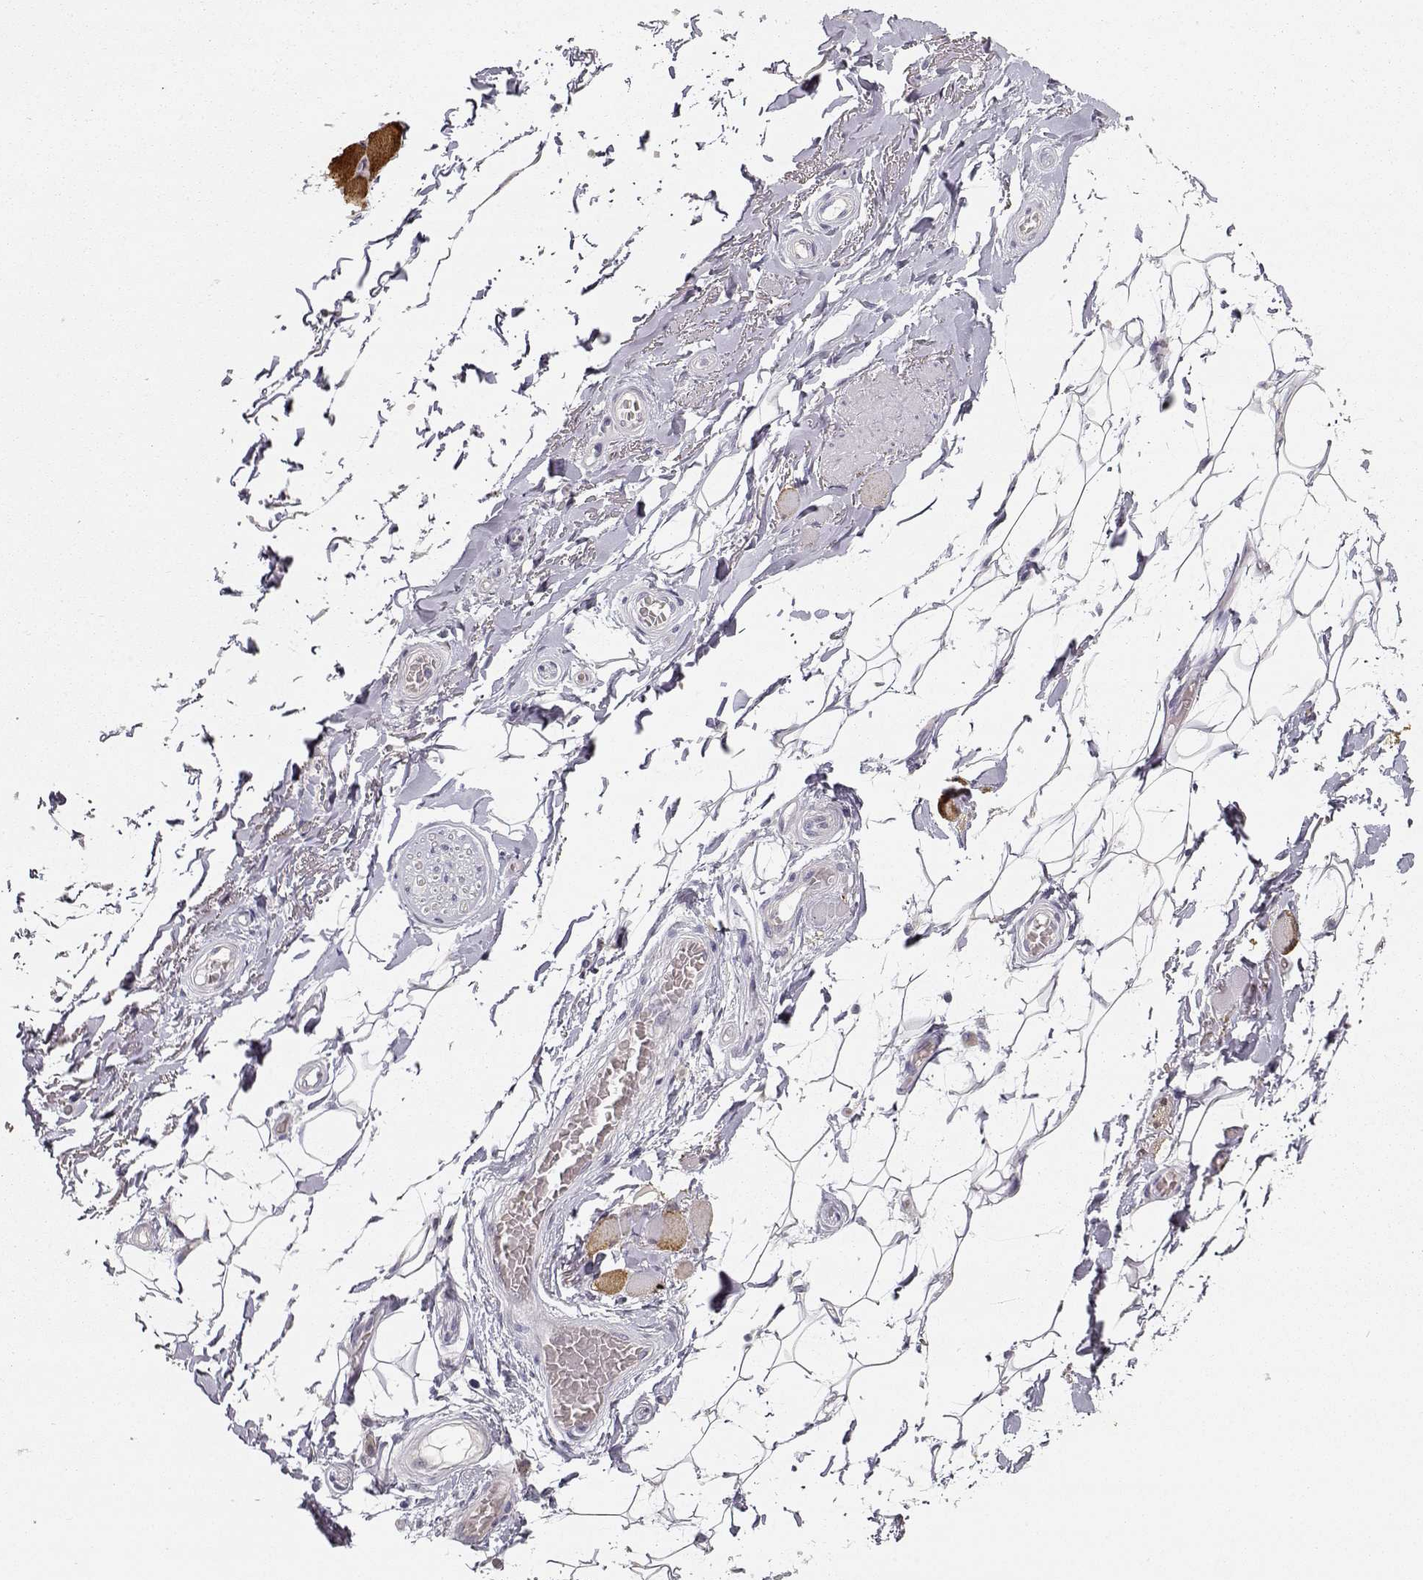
{"staining": {"intensity": "negative", "quantity": "none", "location": "none"}, "tissue": "adipose tissue", "cell_type": "Adipocytes", "image_type": "normal", "snomed": [{"axis": "morphology", "description": "Normal tissue, NOS"}, {"axis": "topography", "description": "Anal"}, {"axis": "topography", "description": "Peripheral nerve tissue"}], "caption": "Immunohistochemistry image of benign adipose tissue stained for a protein (brown), which exhibits no positivity in adipocytes.", "gene": "TTC26", "patient": {"sex": "male", "age": 53}}